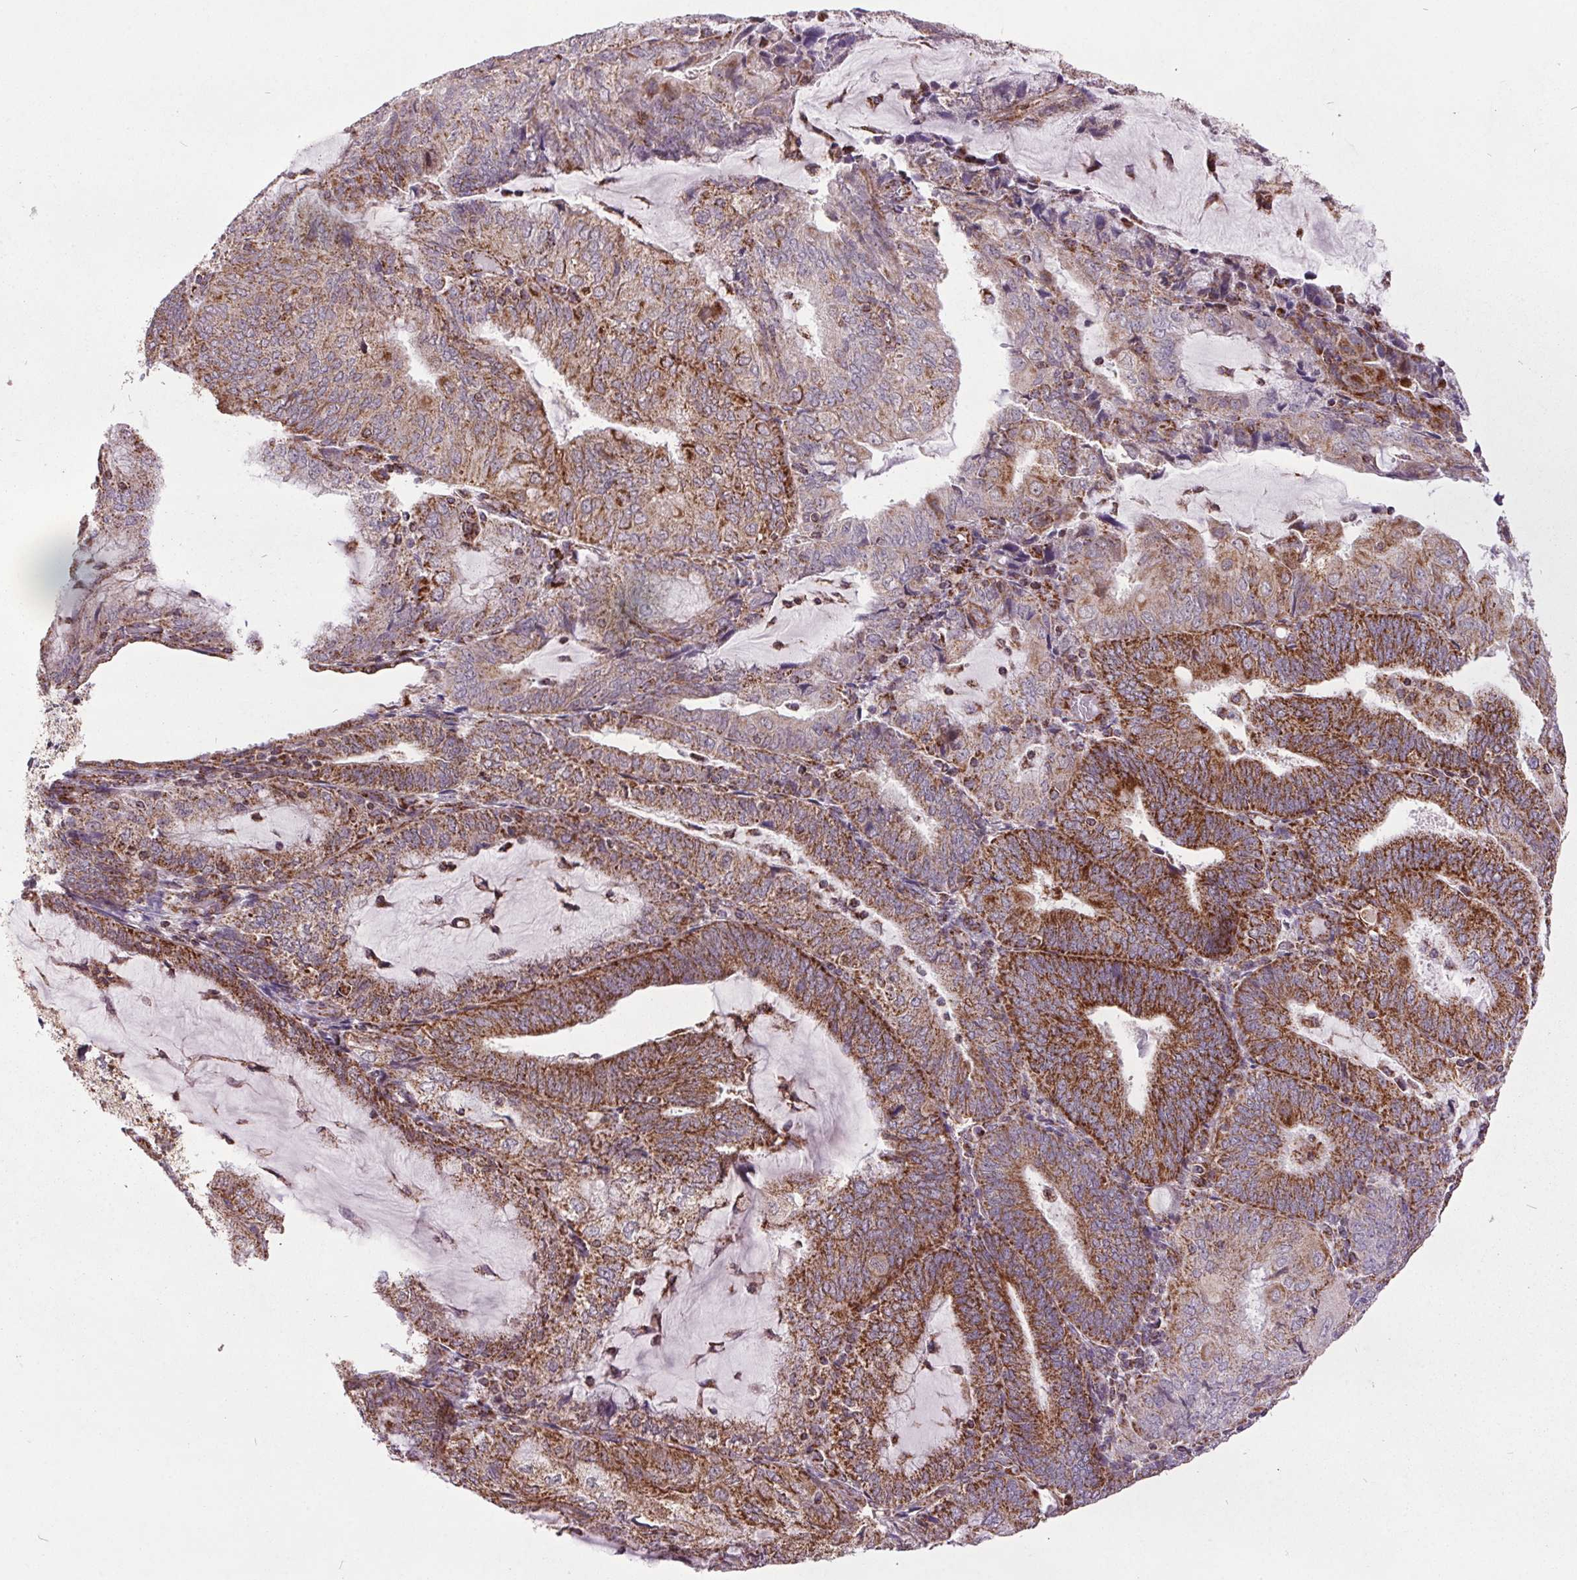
{"staining": {"intensity": "moderate", "quantity": ">75%", "location": "cytoplasmic/membranous"}, "tissue": "endometrial cancer", "cell_type": "Tumor cells", "image_type": "cancer", "snomed": [{"axis": "morphology", "description": "Adenocarcinoma, NOS"}, {"axis": "topography", "description": "Endometrium"}], "caption": "The immunohistochemical stain labels moderate cytoplasmic/membranous positivity in tumor cells of endometrial cancer tissue.", "gene": "NDUFS6", "patient": {"sex": "female", "age": 81}}